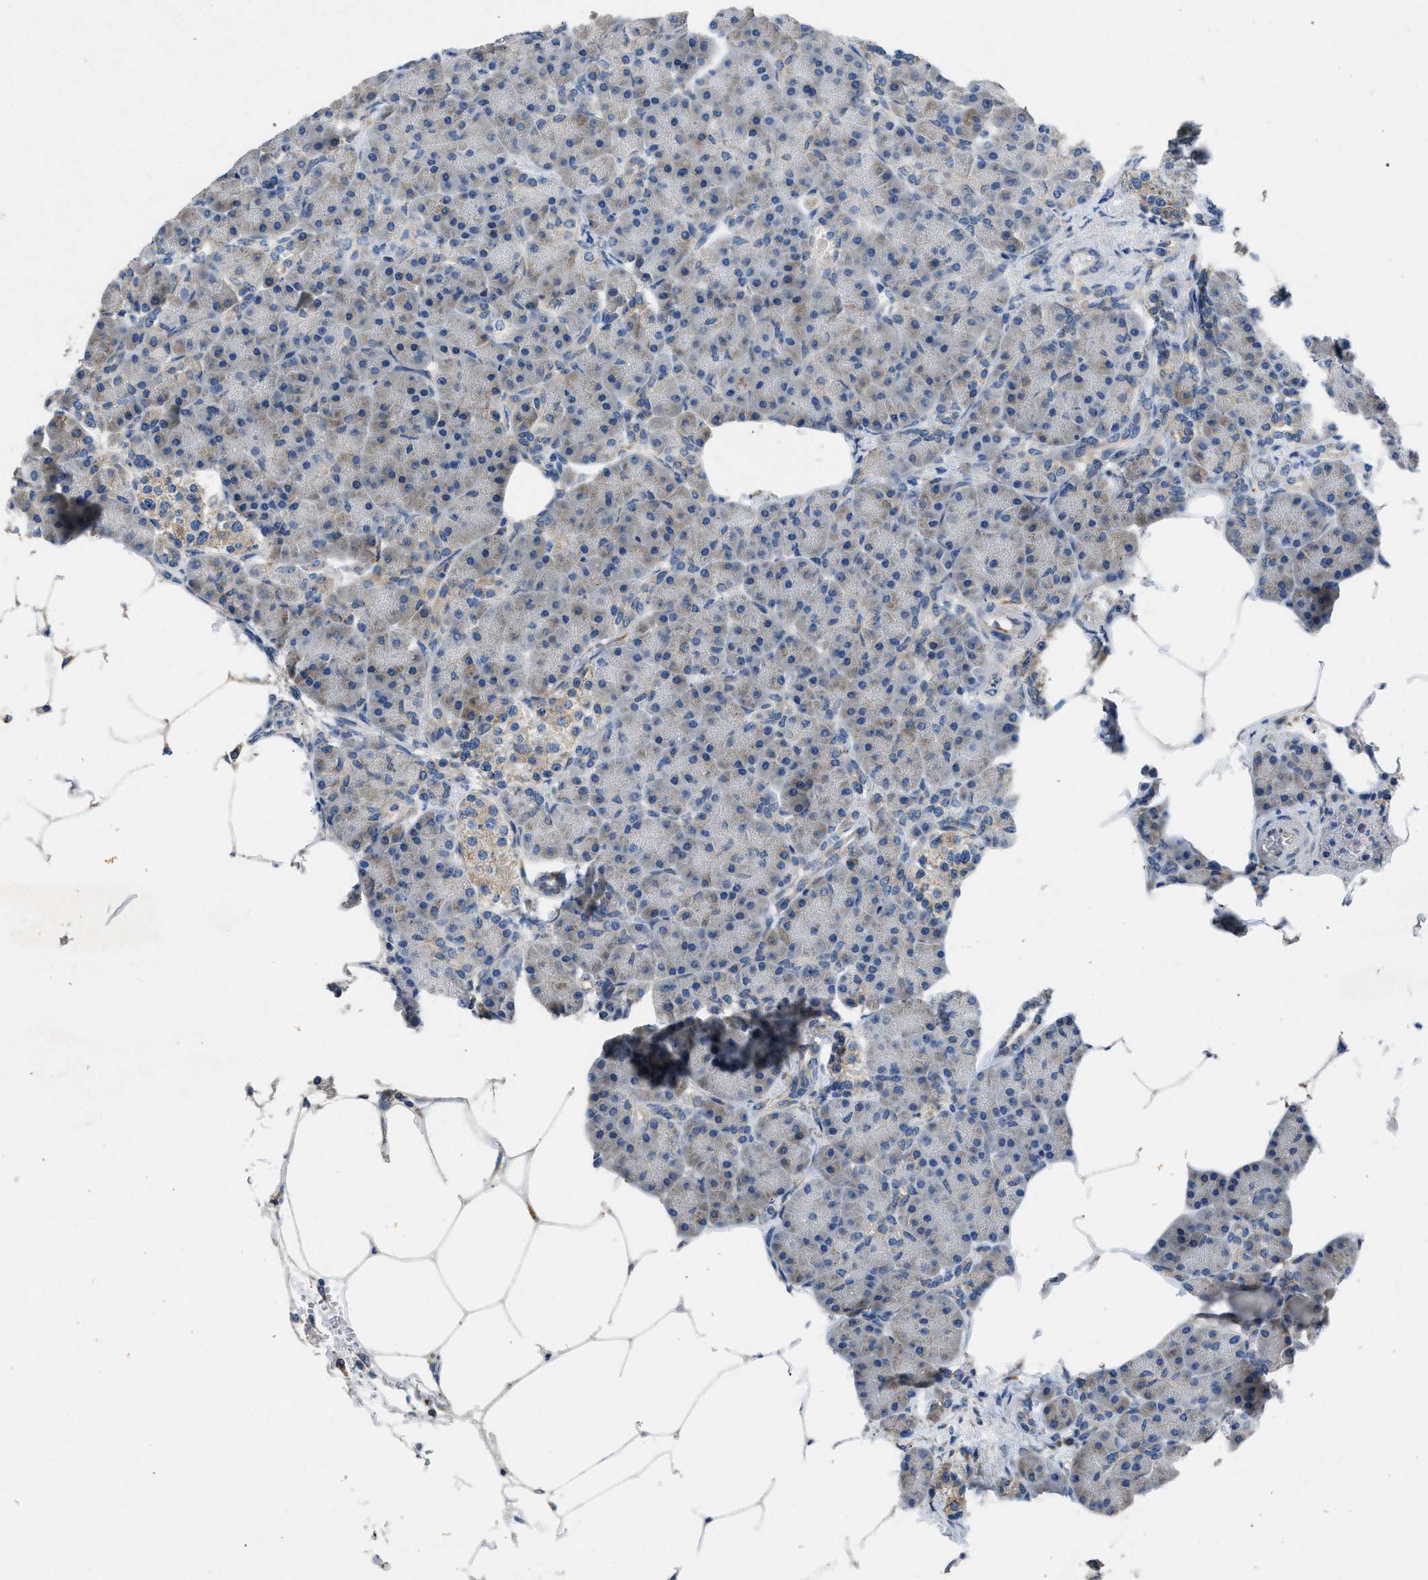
{"staining": {"intensity": "moderate", "quantity": "<25%", "location": "cytoplasmic/membranous"}, "tissue": "pancreas", "cell_type": "Exocrine glandular cells", "image_type": "normal", "snomed": [{"axis": "morphology", "description": "Normal tissue, NOS"}, {"axis": "topography", "description": "Pancreas"}], "caption": "Pancreas stained for a protein (brown) shows moderate cytoplasmic/membranous positive expression in approximately <25% of exocrine glandular cells.", "gene": "GGCX", "patient": {"sex": "female", "age": 70}}